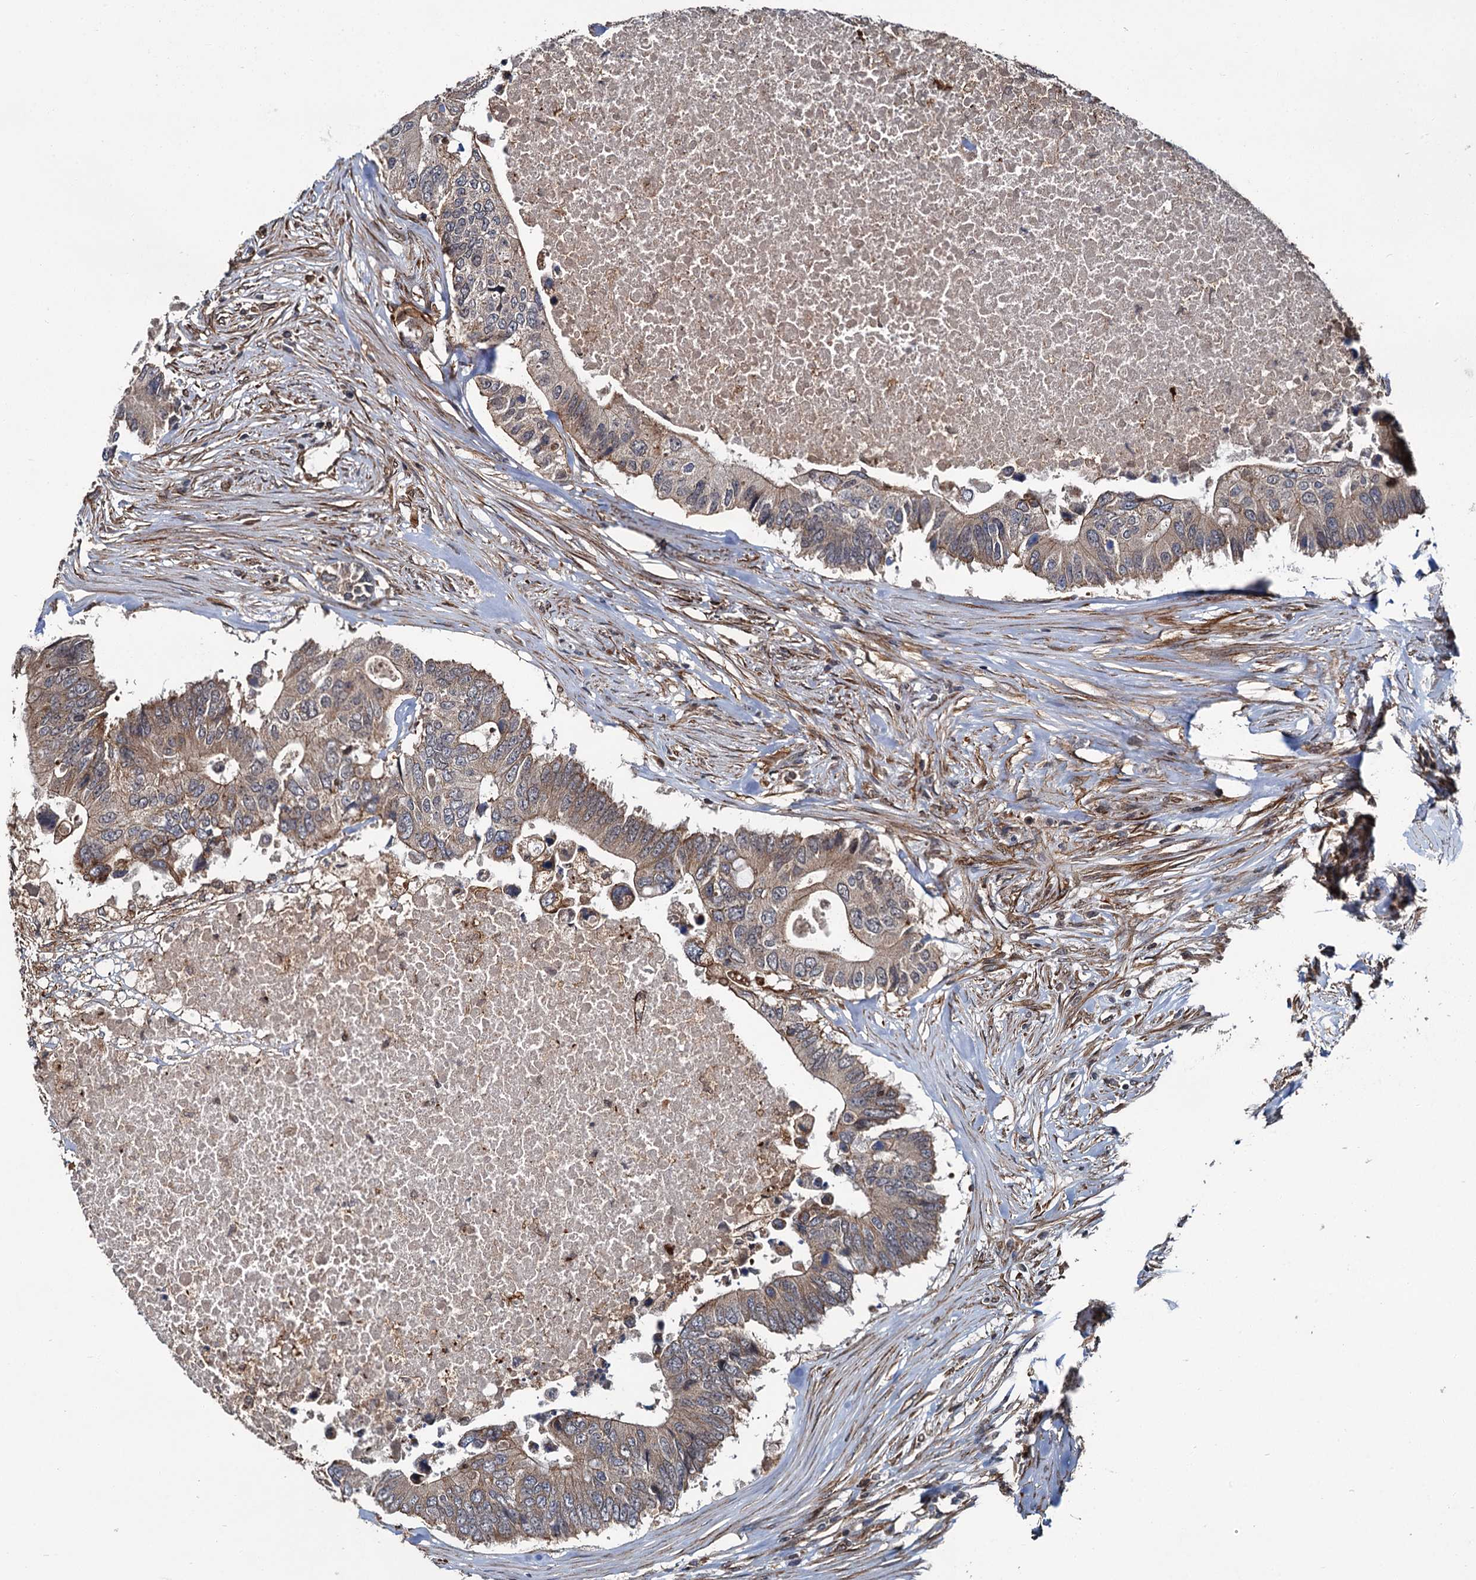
{"staining": {"intensity": "moderate", "quantity": ">75%", "location": "cytoplasmic/membranous"}, "tissue": "colorectal cancer", "cell_type": "Tumor cells", "image_type": "cancer", "snomed": [{"axis": "morphology", "description": "Adenocarcinoma, NOS"}, {"axis": "topography", "description": "Colon"}], "caption": "Moderate cytoplasmic/membranous protein positivity is identified in approximately >75% of tumor cells in colorectal adenocarcinoma.", "gene": "ZFYVE19", "patient": {"sex": "male", "age": 71}}